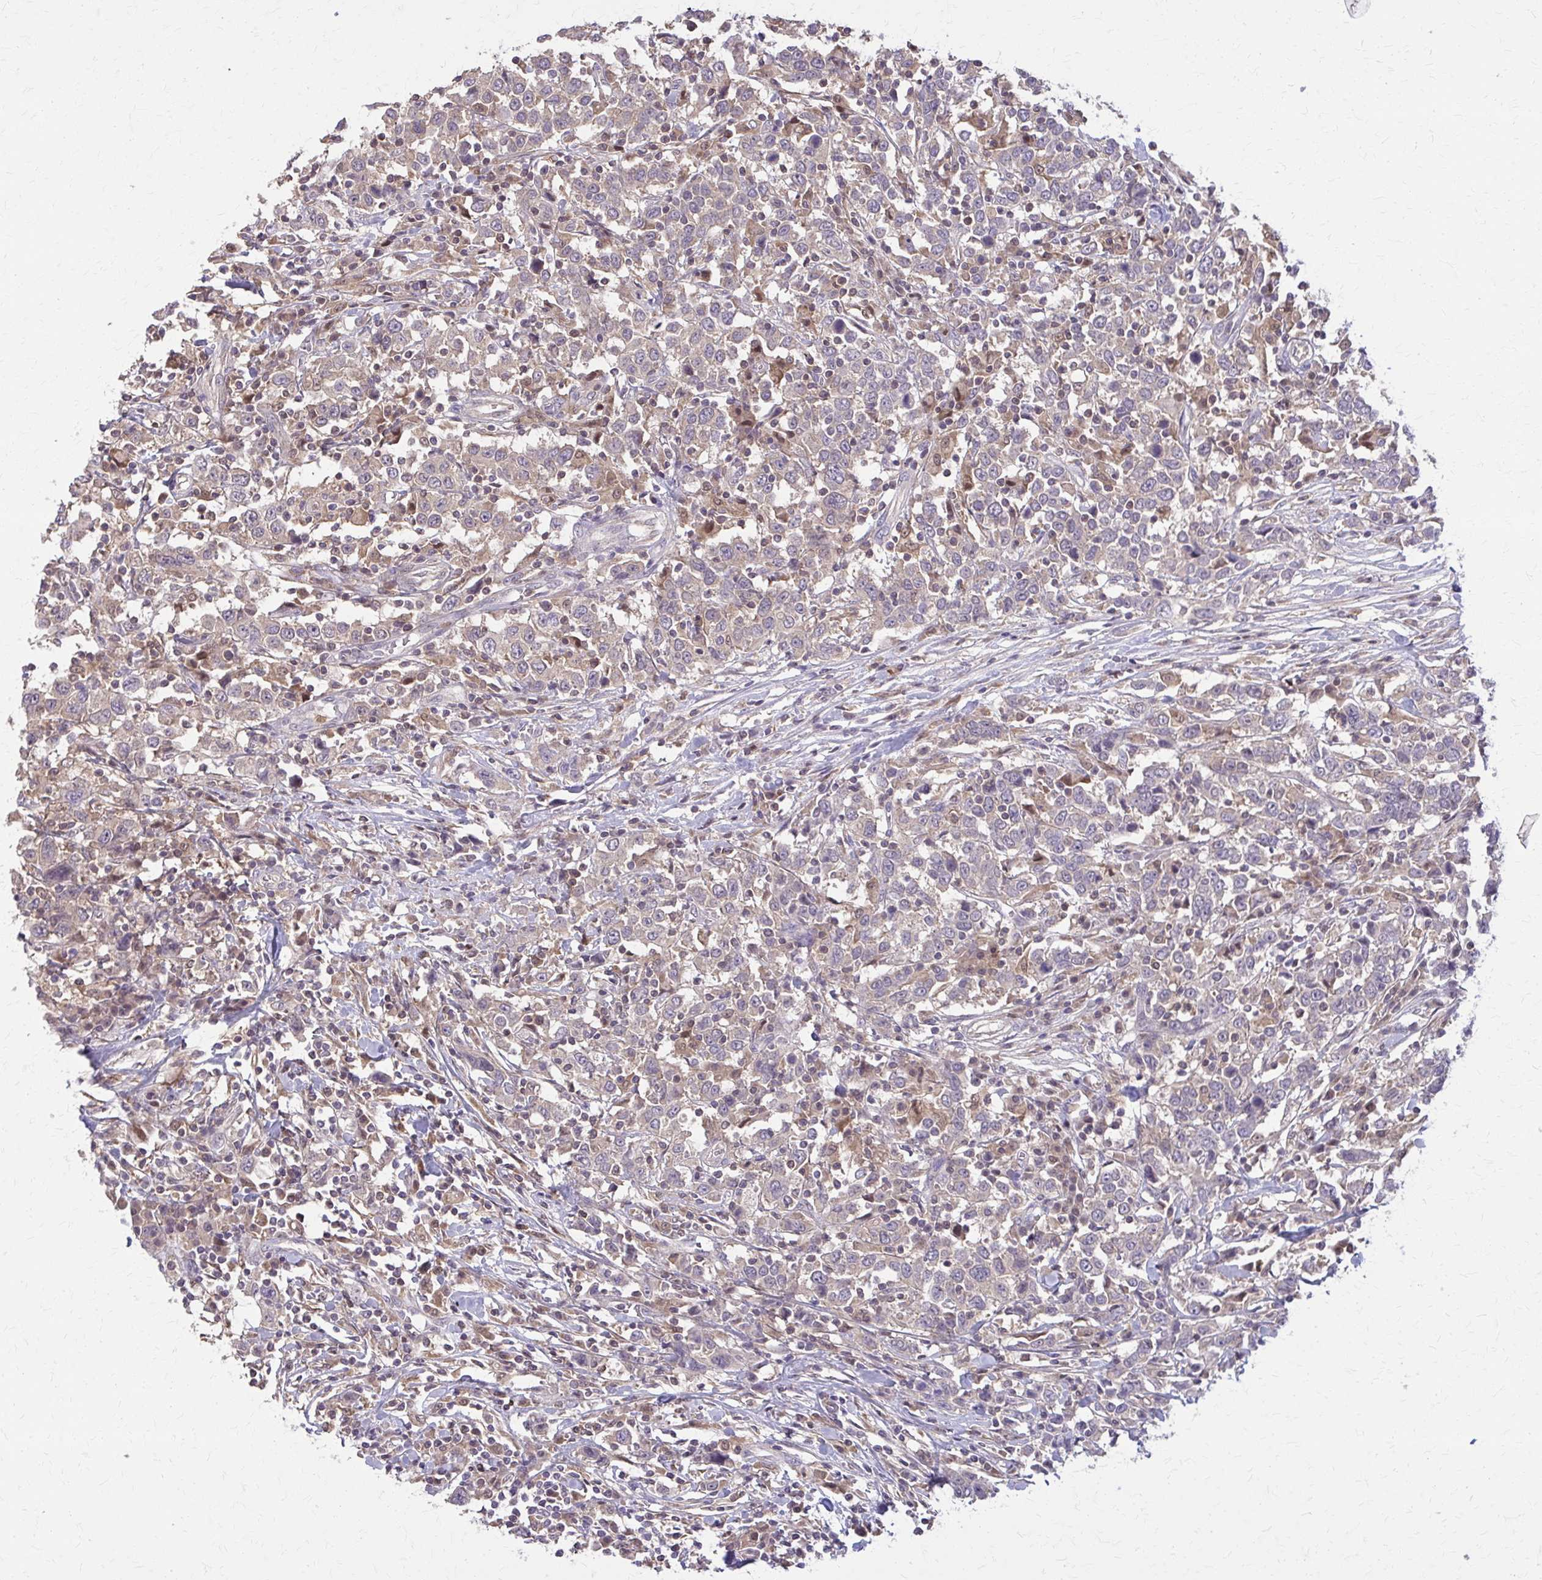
{"staining": {"intensity": "weak", "quantity": "25%-75%", "location": "cytoplasmic/membranous"}, "tissue": "urothelial cancer", "cell_type": "Tumor cells", "image_type": "cancer", "snomed": [{"axis": "morphology", "description": "Urothelial carcinoma, High grade"}, {"axis": "topography", "description": "Urinary bladder"}], "caption": "This is a micrograph of immunohistochemistry staining of high-grade urothelial carcinoma, which shows weak staining in the cytoplasmic/membranous of tumor cells.", "gene": "NRBF2", "patient": {"sex": "male", "age": 61}}